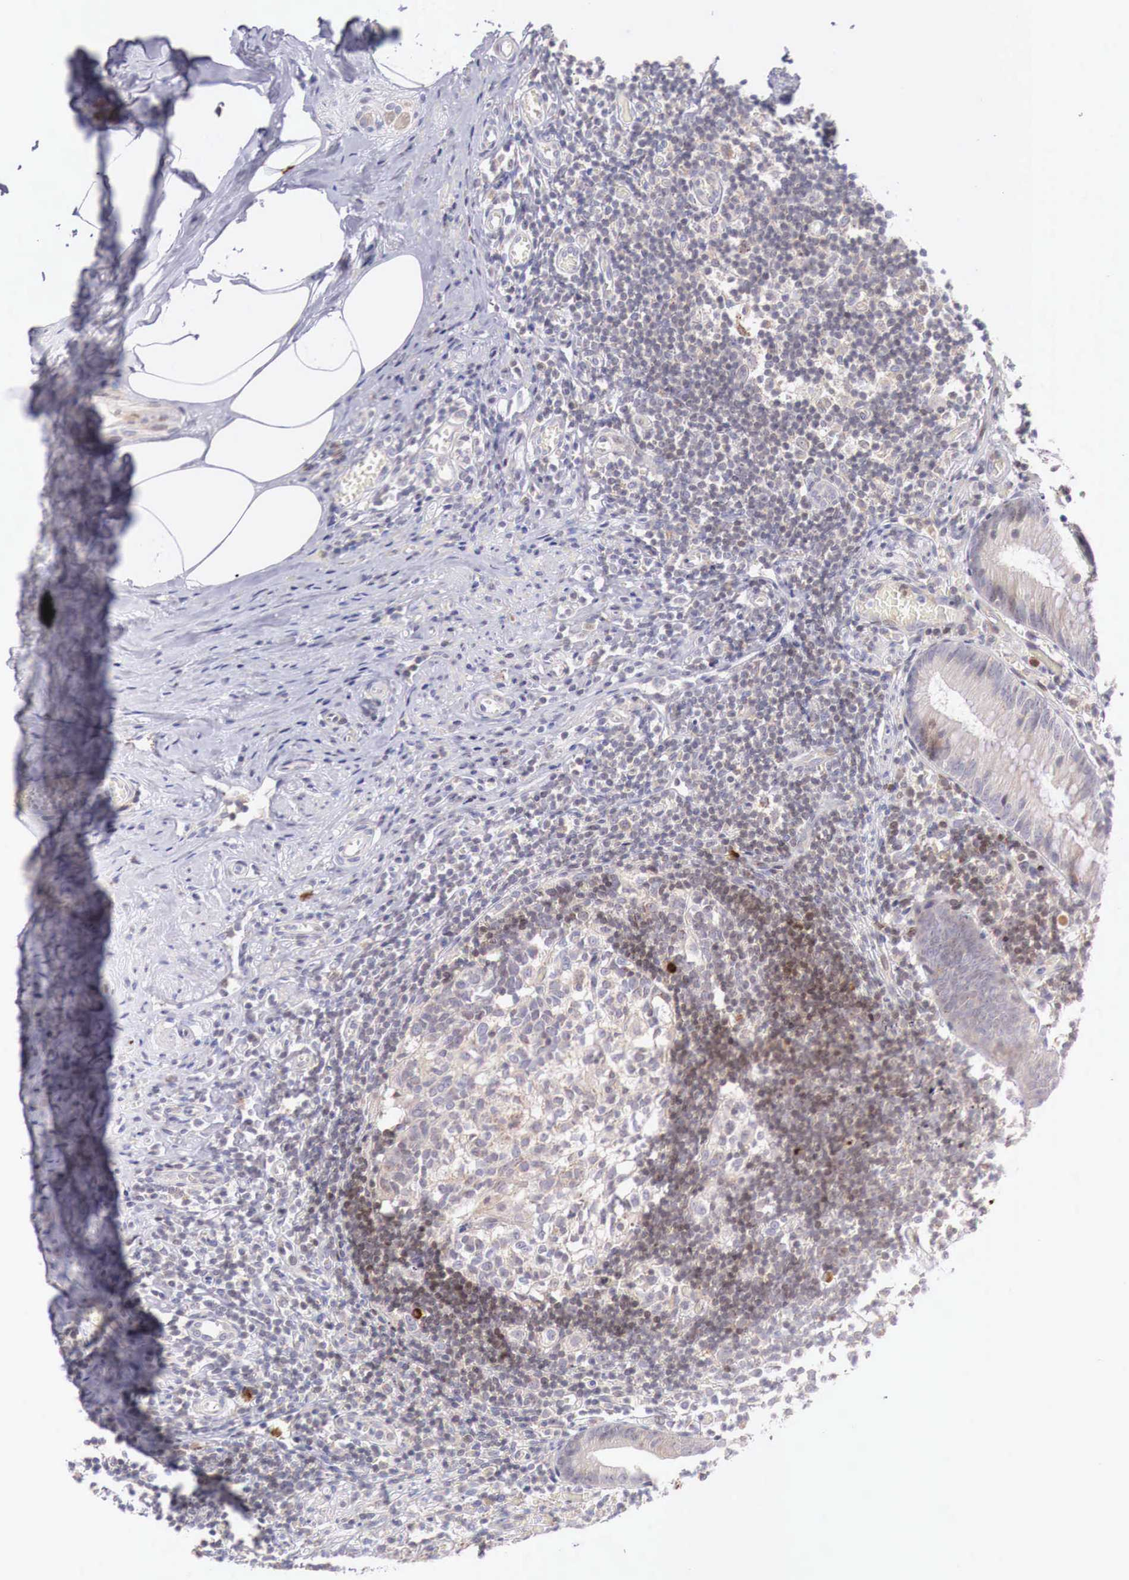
{"staining": {"intensity": "negative", "quantity": "none", "location": "none"}, "tissue": "appendix", "cell_type": "Glandular cells", "image_type": "normal", "snomed": [{"axis": "morphology", "description": "Normal tissue, NOS"}, {"axis": "topography", "description": "Appendix"}], "caption": "The immunohistochemistry image has no significant positivity in glandular cells of appendix. (Immunohistochemistry (ihc), brightfield microscopy, high magnification).", "gene": "CLCN5", "patient": {"sex": "male", "age": 25}}